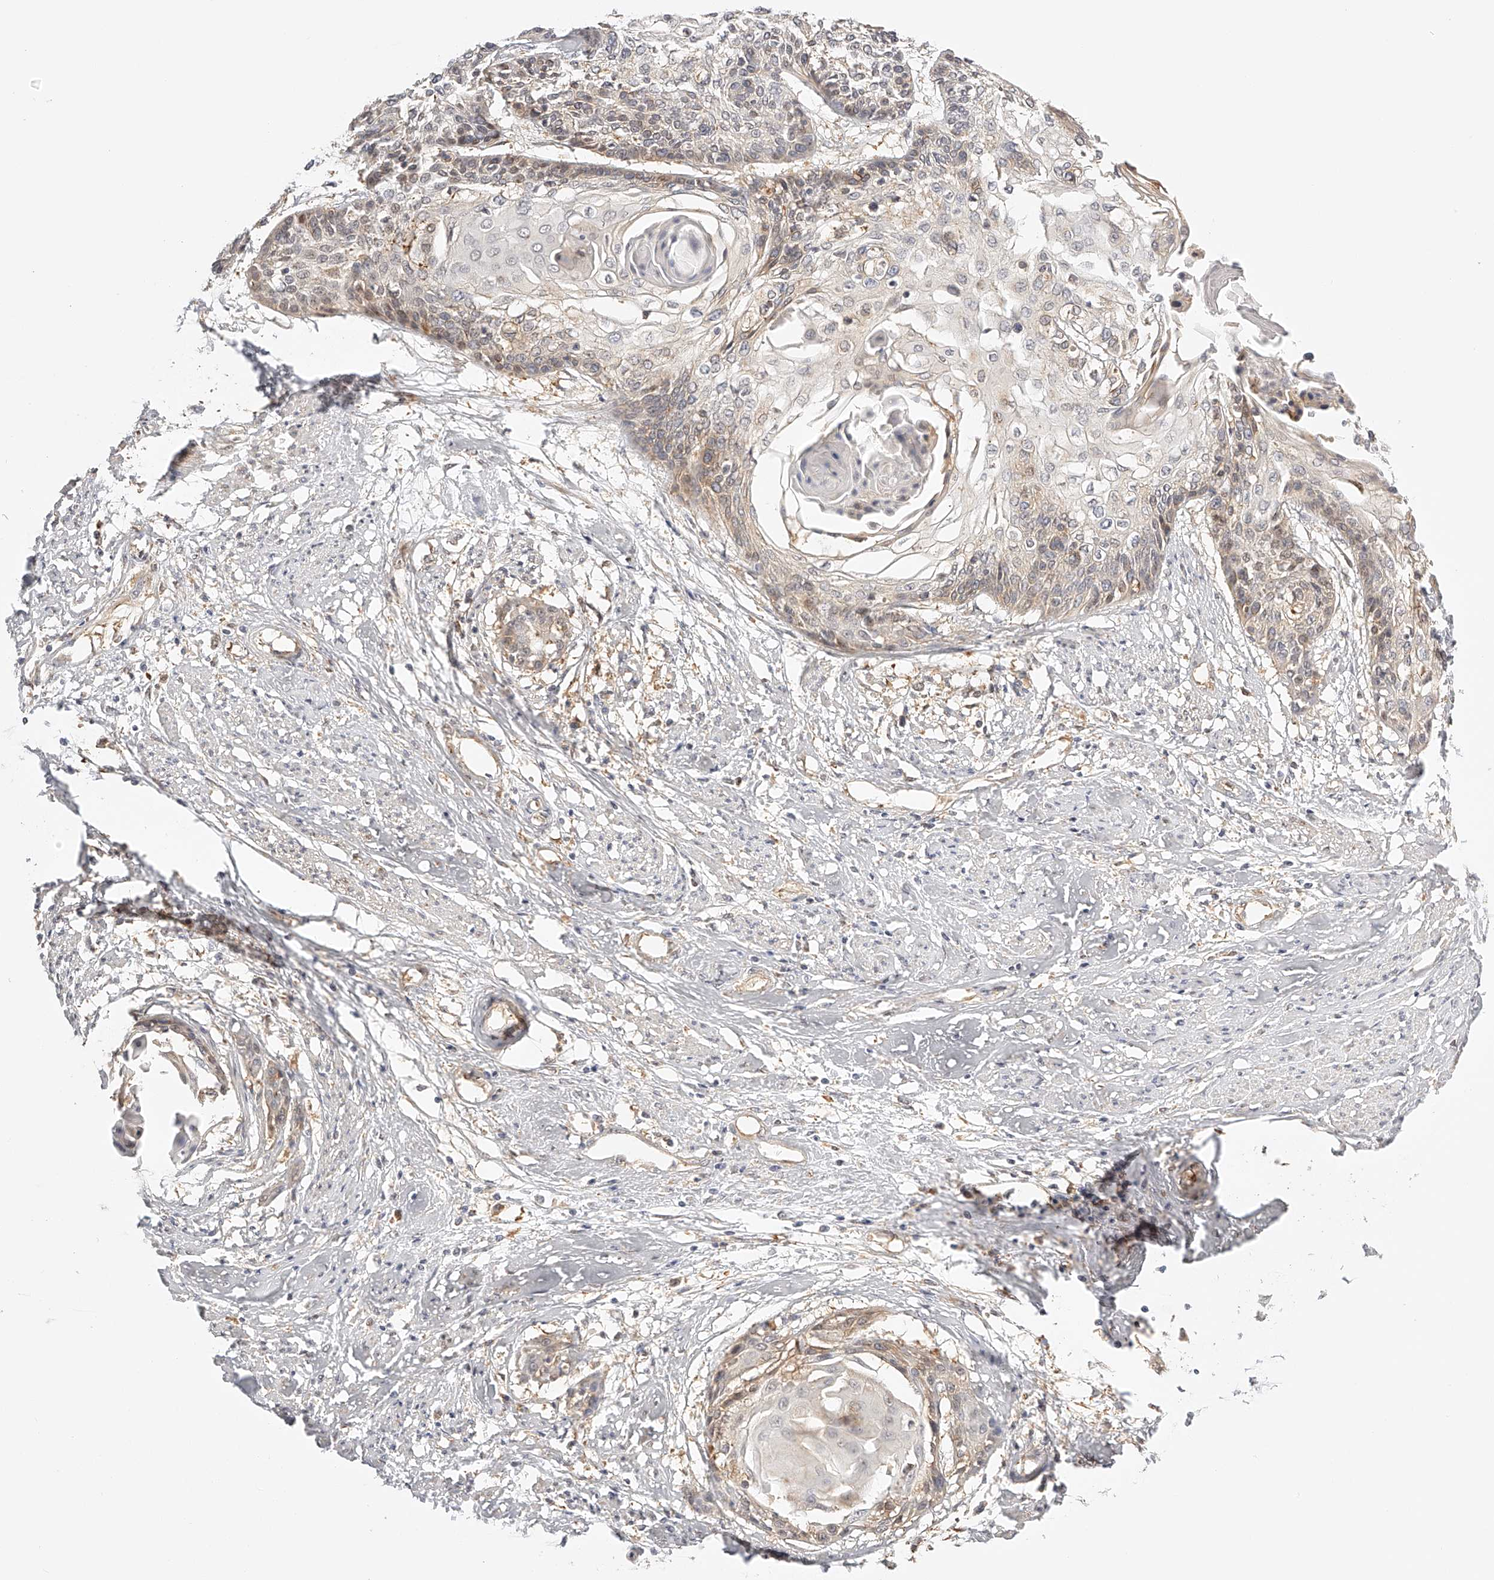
{"staining": {"intensity": "weak", "quantity": "25%-75%", "location": "cytoplasmic/membranous"}, "tissue": "cervical cancer", "cell_type": "Tumor cells", "image_type": "cancer", "snomed": [{"axis": "morphology", "description": "Squamous cell carcinoma, NOS"}, {"axis": "topography", "description": "Cervix"}], "caption": "Immunohistochemistry (IHC) micrograph of neoplastic tissue: cervical cancer (squamous cell carcinoma) stained using immunohistochemistry displays low levels of weak protein expression localized specifically in the cytoplasmic/membranous of tumor cells, appearing as a cytoplasmic/membranous brown color.", "gene": "SYNC", "patient": {"sex": "female", "age": 57}}